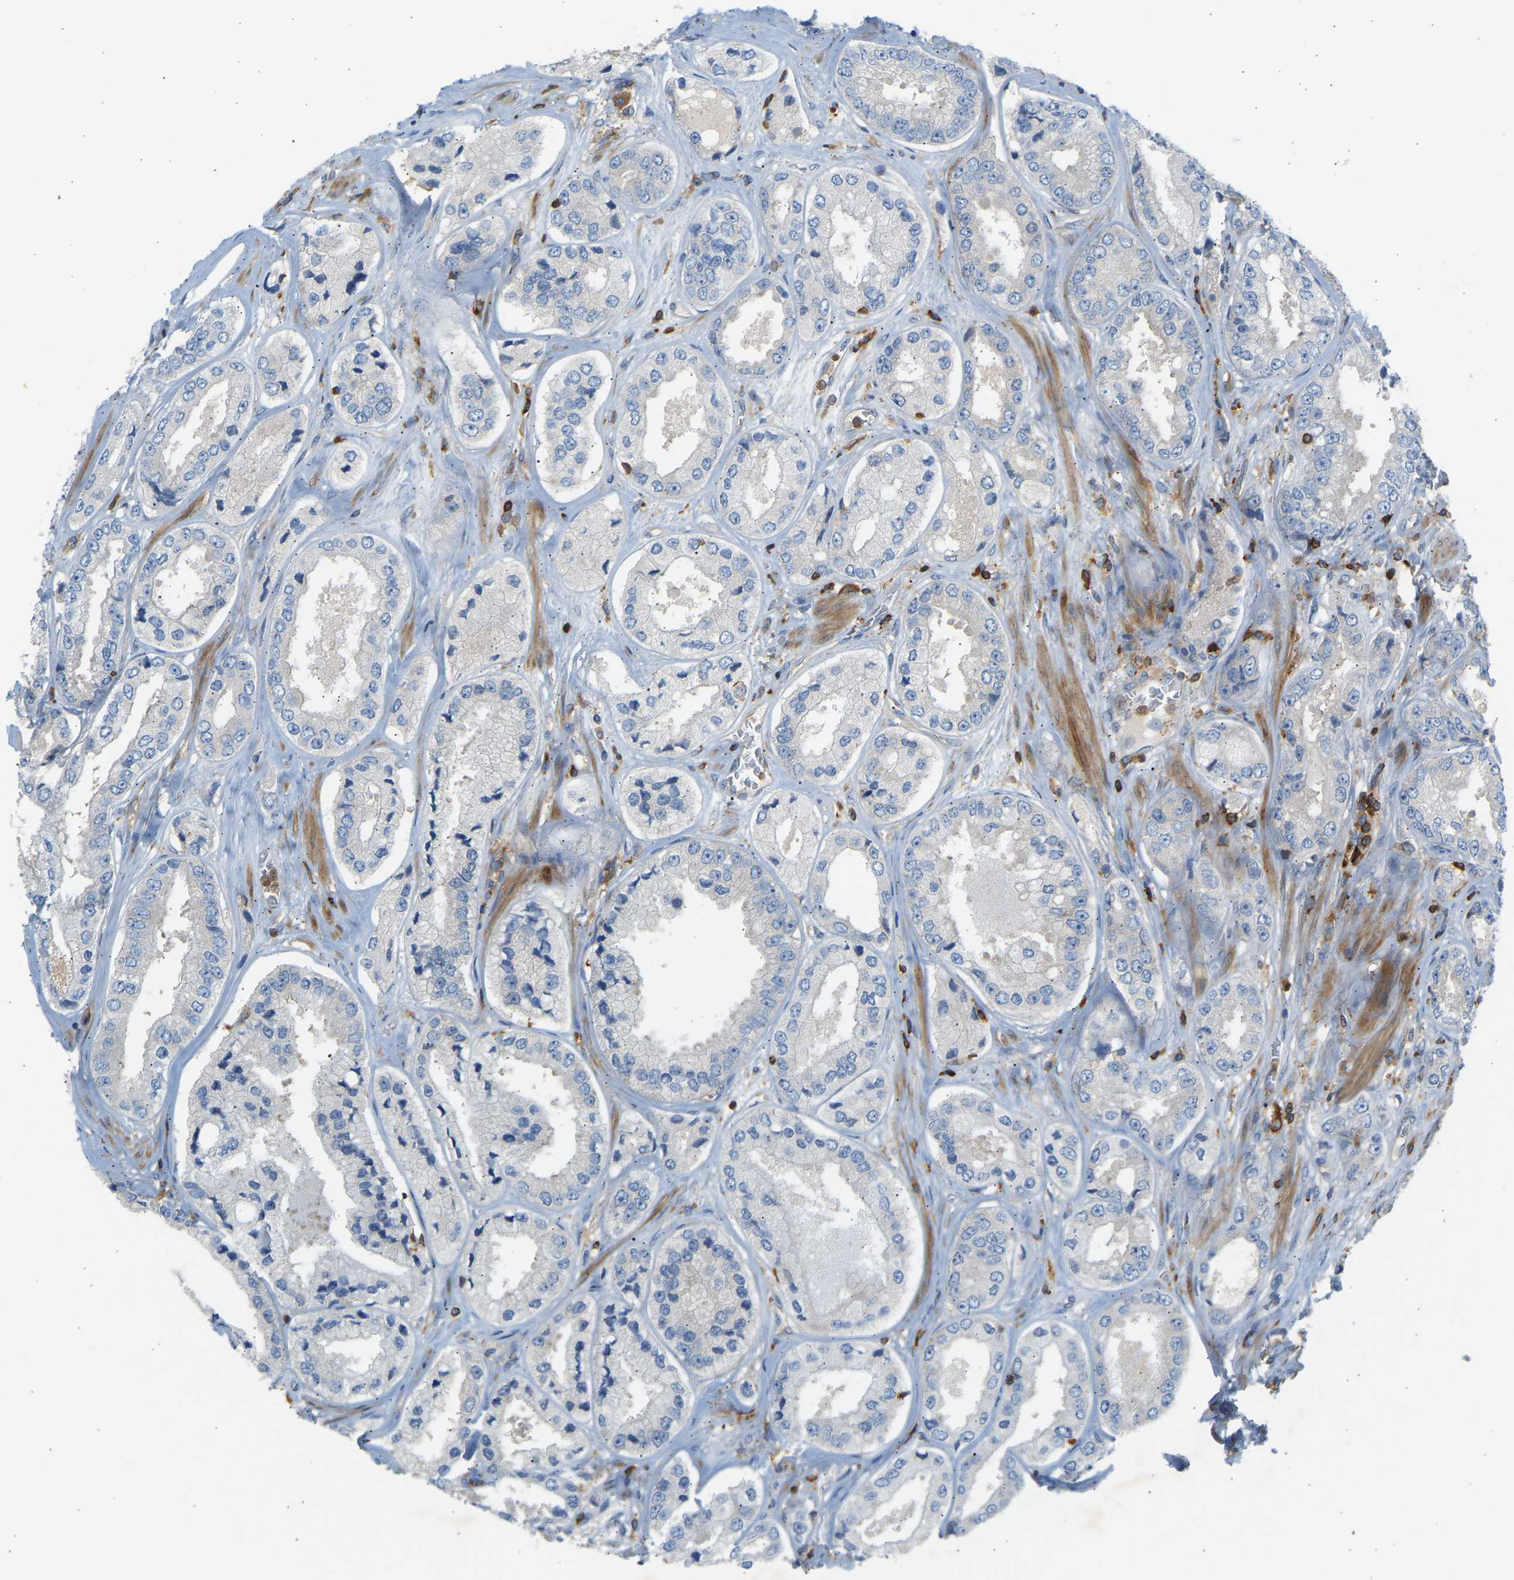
{"staining": {"intensity": "negative", "quantity": "none", "location": "none"}, "tissue": "prostate cancer", "cell_type": "Tumor cells", "image_type": "cancer", "snomed": [{"axis": "morphology", "description": "Adenocarcinoma, High grade"}, {"axis": "topography", "description": "Prostate"}], "caption": "This is an immunohistochemistry micrograph of adenocarcinoma (high-grade) (prostate). There is no positivity in tumor cells.", "gene": "FNBP1", "patient": {"sex": "male", "age": 61}}